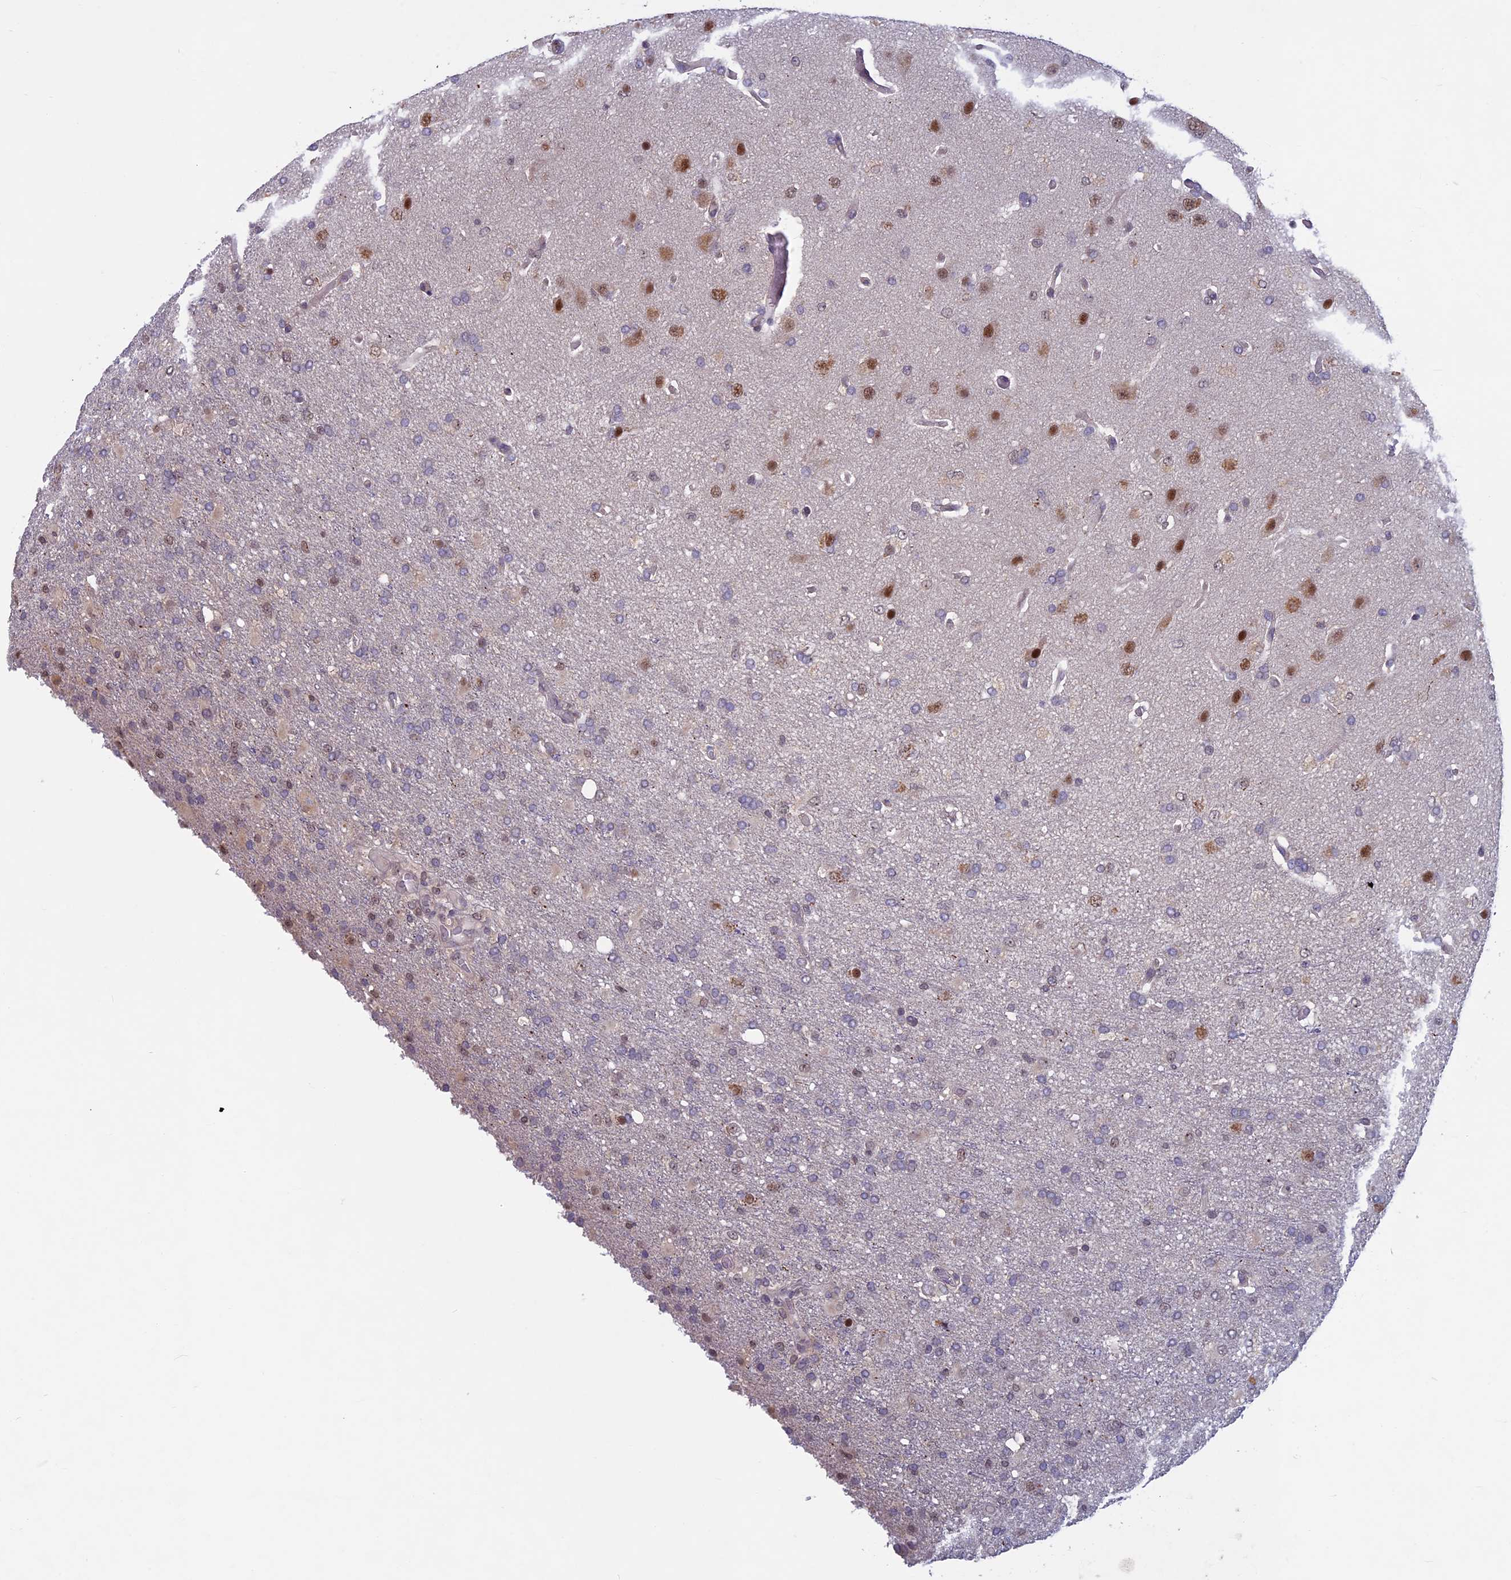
{"staining": {"intensity": "weak", "quantity": "<25%", "location": "nuclear"}, "tissue": "glioma", "cell_type": "Tumor cells", "image_type": "cancer", "snomed": [{"axis": "morphology", "description": "Glioma, malignant, High grade"}, {"axis": "topography", "description": "Brain"}], "caption": "High power microscopy photomicrograph of an immunohistochemistry (IHC) micrograph of glioma, revealing no significant expression in tumor cells.", "gene": "SPIRE1", "patient": {"sex": "female", "age": 74}}